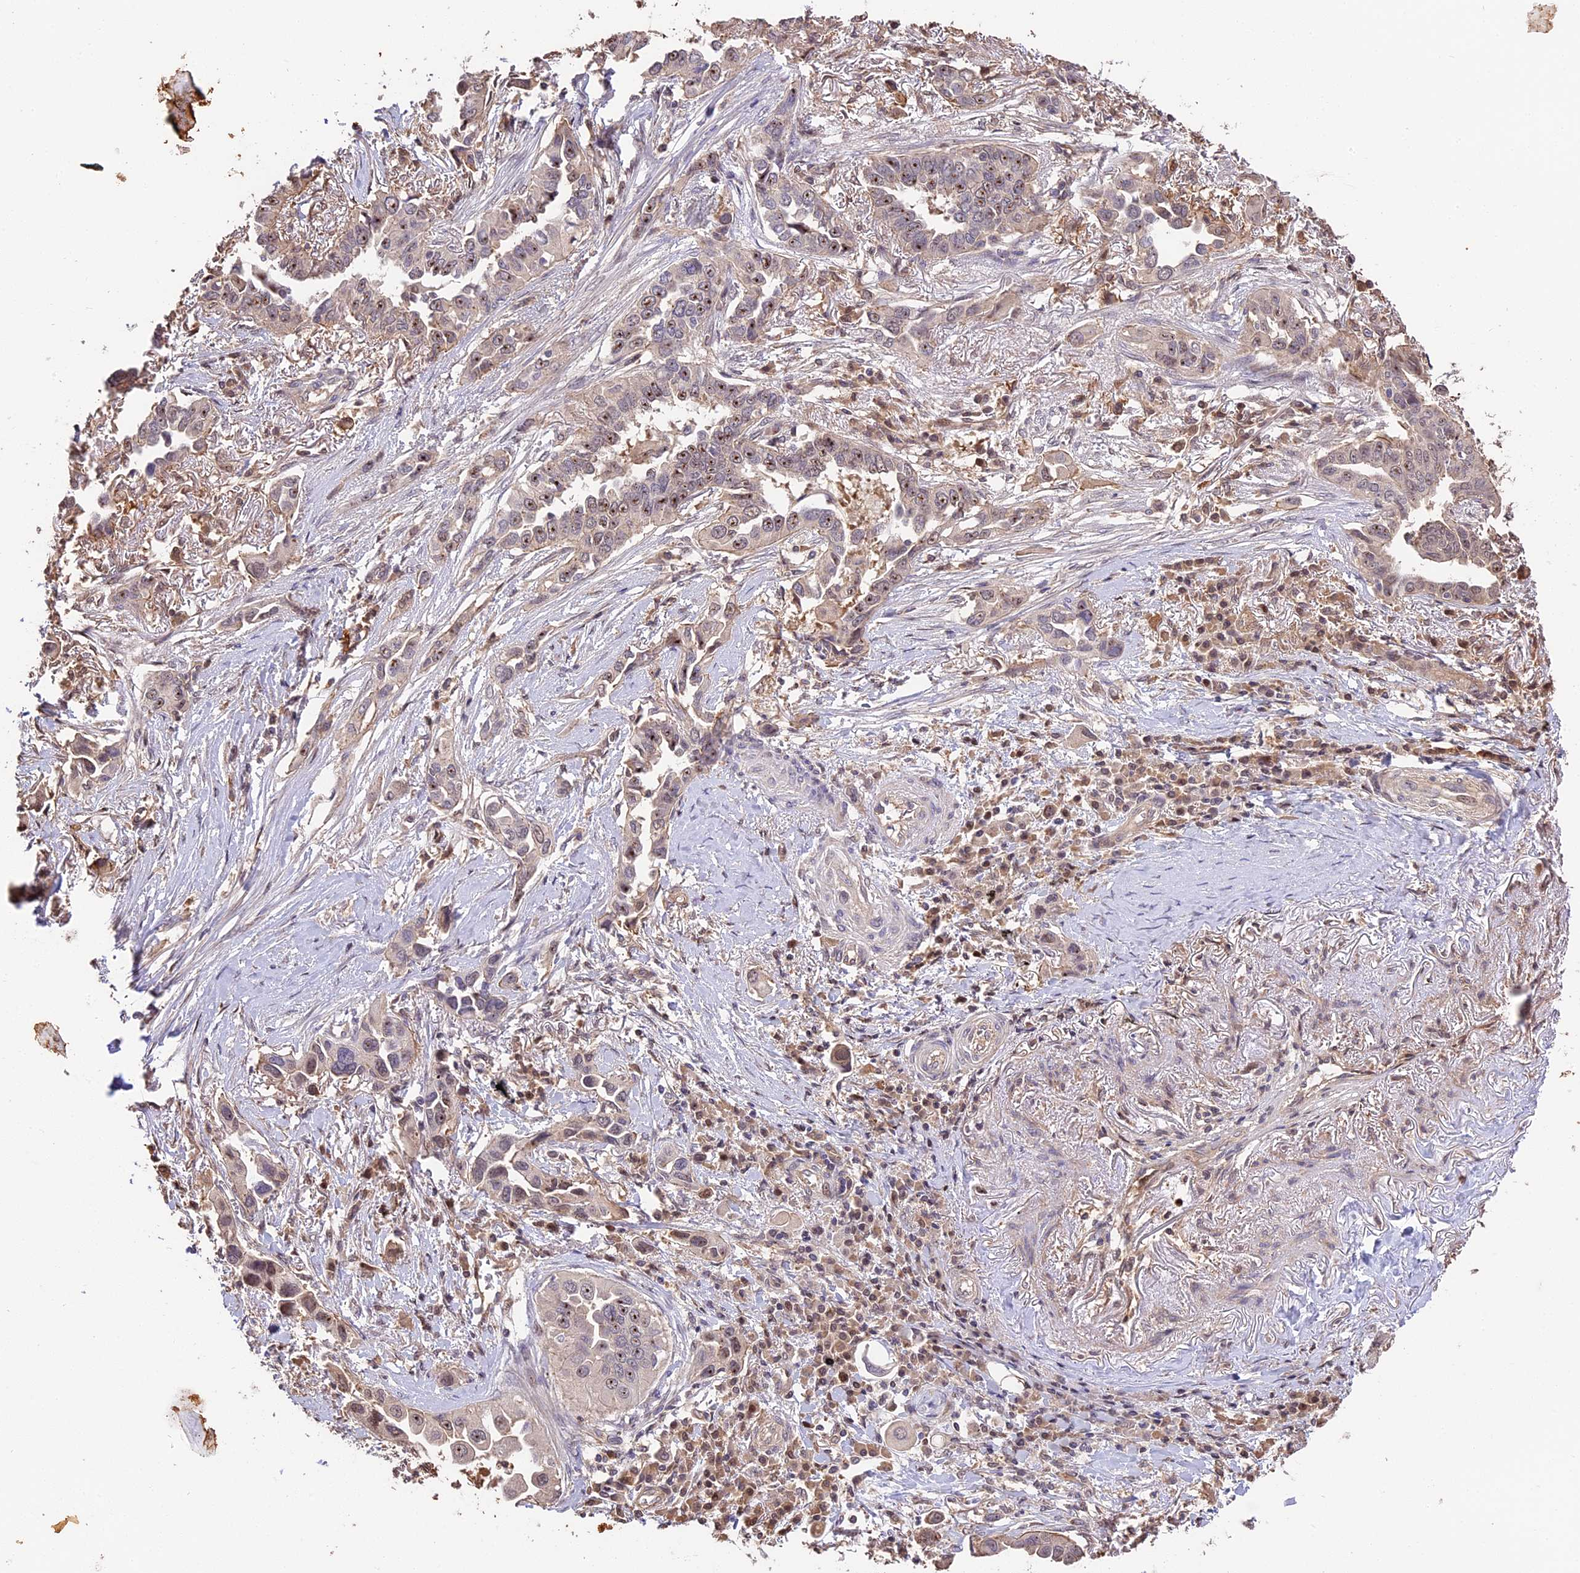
{"staining": {"intensity": "moderate", "quantity": ">75%", "location": "nuclear"}, "tissue": "lung cancer", "cell_type": "Tumor cells", "image_type": "cancer", "snomed": [{"axis": "morphology", "description": "Adenocarcinoma, NOS"}, {"axis": "topography", "description": "Lung"}], "caption": "Adenocarcinoma (lung) tissue reveals moderate nuclear staining in about >75% of tumor cells, visualized by immunohistochemistry.", "gene": "PPP1R37", "patient": {"sex": "female", "age": 76}}